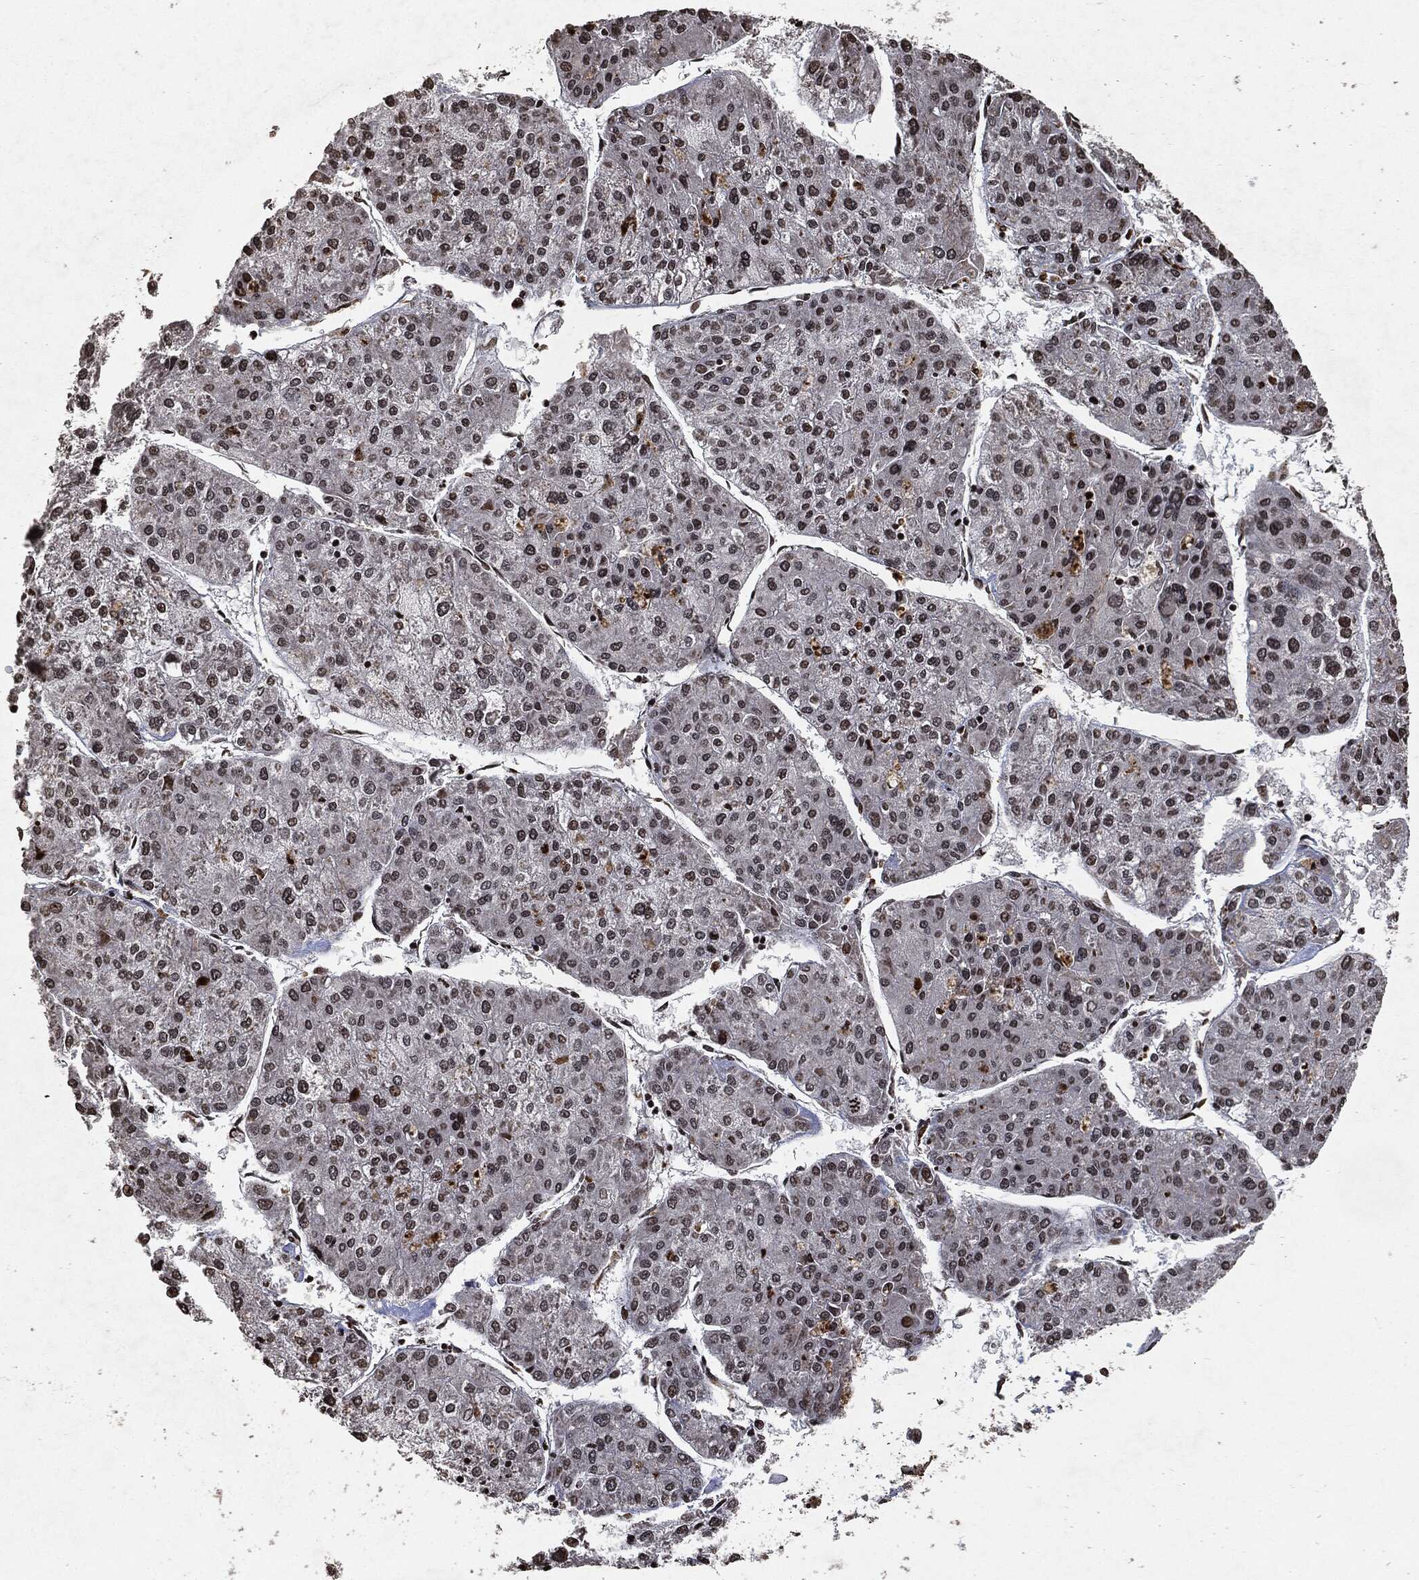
{"staining": {"intensity": "weak", "quantity": "<25%", "location": "nuclear"}, "tissue": "liver cancer", "cell_type": "Tumor cells", "image_type": "cancer", "snomed": [{"axis": "morphology", "description": "Carcinoma, Hepatocellular, NOS"}, {"axis": "topography", "description": "Liver"}], "caption": "The micrograph displays no staining of tumor cells in liver cancer (hepatocellular carcinoma). (Stains: DAB IHC with hematoxylin counter stain, Microscopy: brightfield microscopy at high magnification).", "gene": "JUN", "patient": {"sex": "male", "age": 43}}